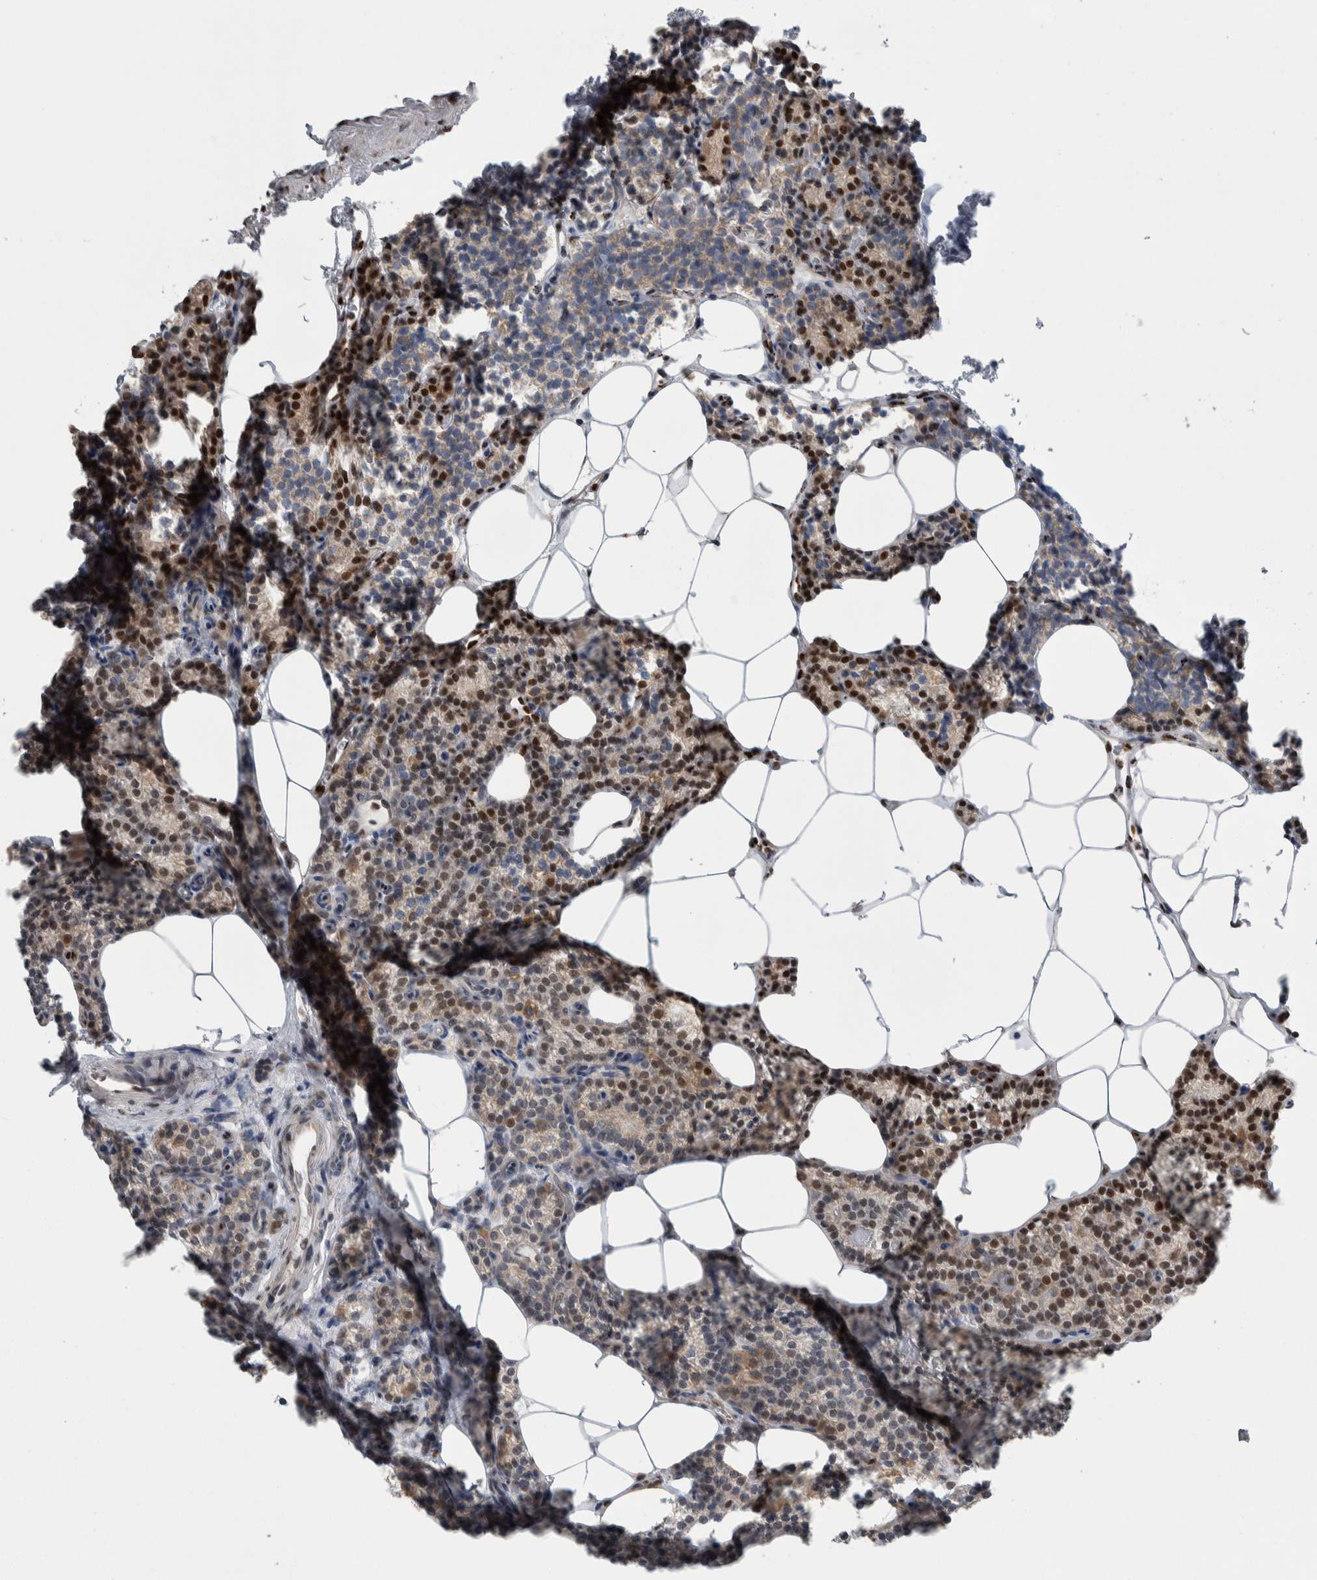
{"staining": {"intensity": "strong", "quantity": "25%-75%", "location": "cytoplasmic/membranous,nuclear"}, "tissue": "parathyroid gland", "cell_type": "Glandular cells", "image_type": "normal", "snomed": [{"axis": "morphology", "description": "Normal tissue, NOS"}, {"axis": "topography", "description": "Parathyroid gland"}], "caption": "Parathyroid gland stained with DAB IHC demonstrates high levels of strong cytoplasmic/membranous,nuclear positivity in about 25%-75% of glandular cells.", "gene": "TAX1BP1", "patient": {"sex": "male", "age": 58}}